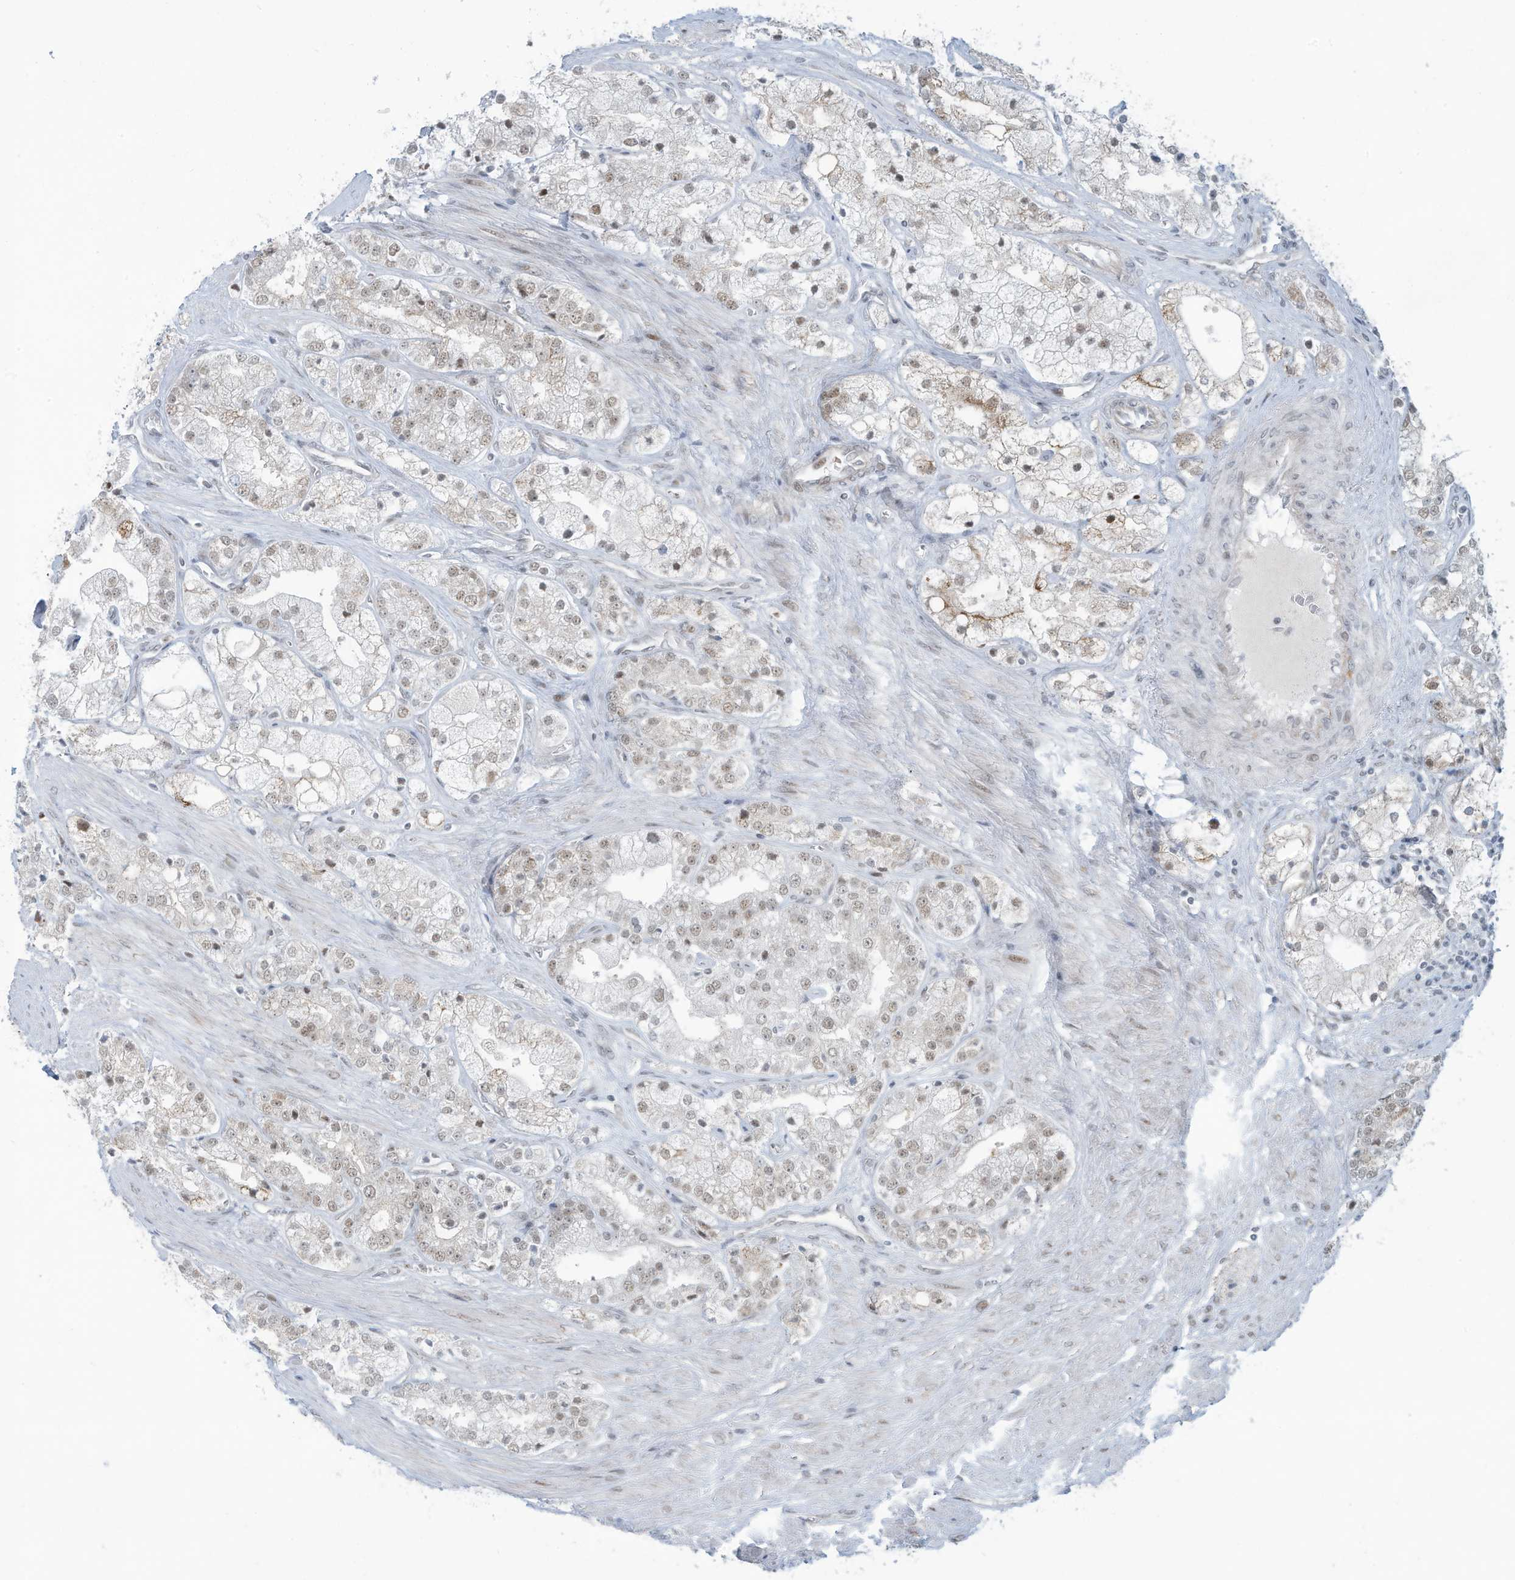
{"staining": {"intensity": "weak", "quantity": ">75%", "location": "nuclear"}, "tissue": "prostate cancer", "cell_type": "Tumor cells", "image_type": "cancer", "snomed": [{"axis": "morphology", "description": "Adenocarcinoma, High grade"}, {"axis": "topography", "description": "Prostate"}], "caption": "Approximately >75% of tumor cells in human prostate cancer display weak nuclear protein positivity as visualized by brown immunohistochemical staining.", "gene": "ECT2L", "patient": {"sex": "male", "age": 50}}